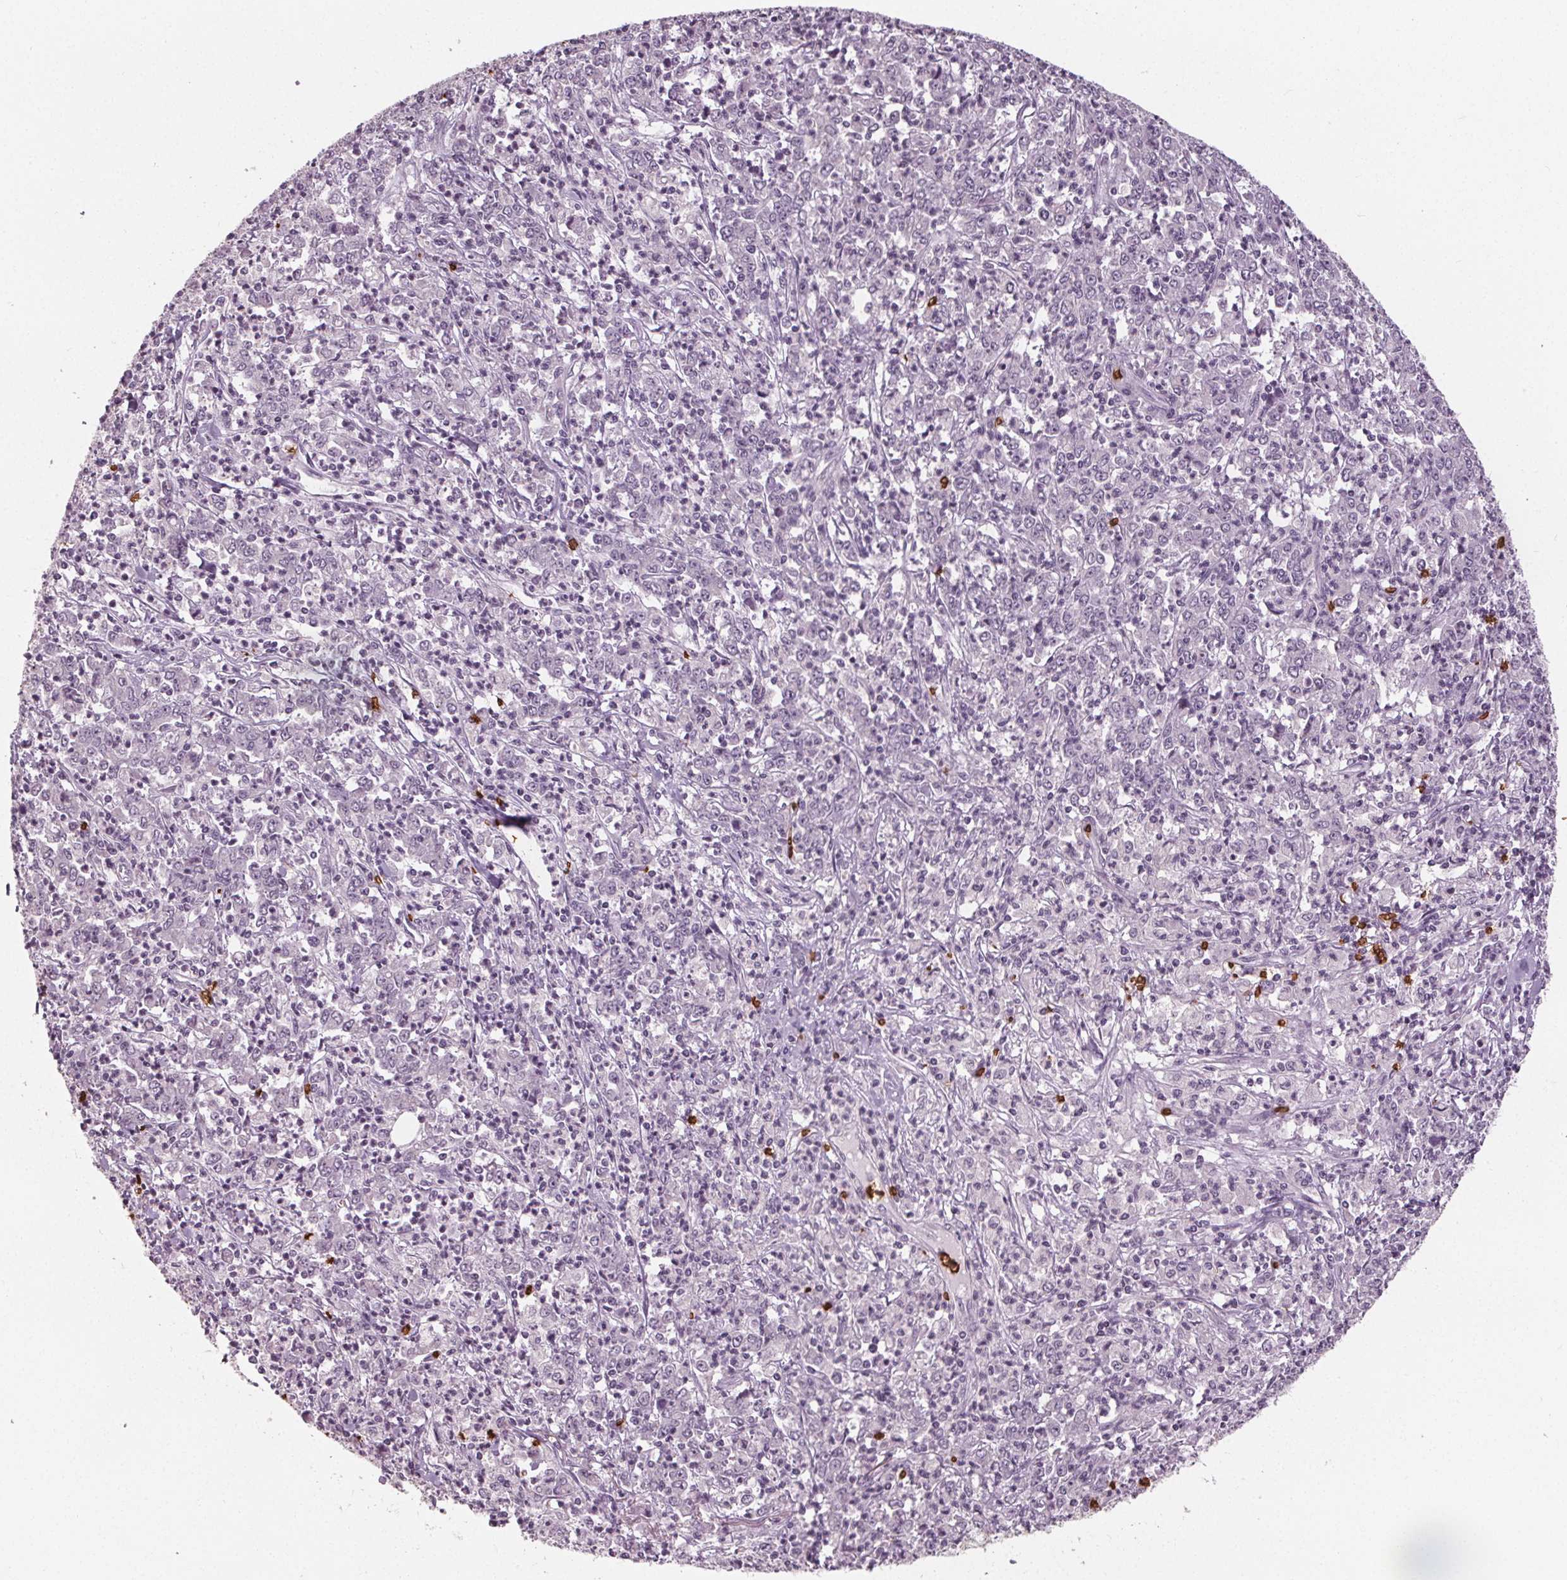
{"staining": {"intensity": "negative", "quantity": "none", "location": "none"}, "tissue": "stomach cancer", "cell_type": "Tumor cells", "image_type": "cancer", "snomed": [{"axis": "morphology", "description": "Adenocarcinoma, NOS"}, {"axis": "topography", "description": "Stomach, lower"}], "caption": "An image of human adenocarcinoma (stomach) is negative for staining in tumor cells.", "gene": "SLC4A1", "patient": {"sex": "female", "age": 71}}